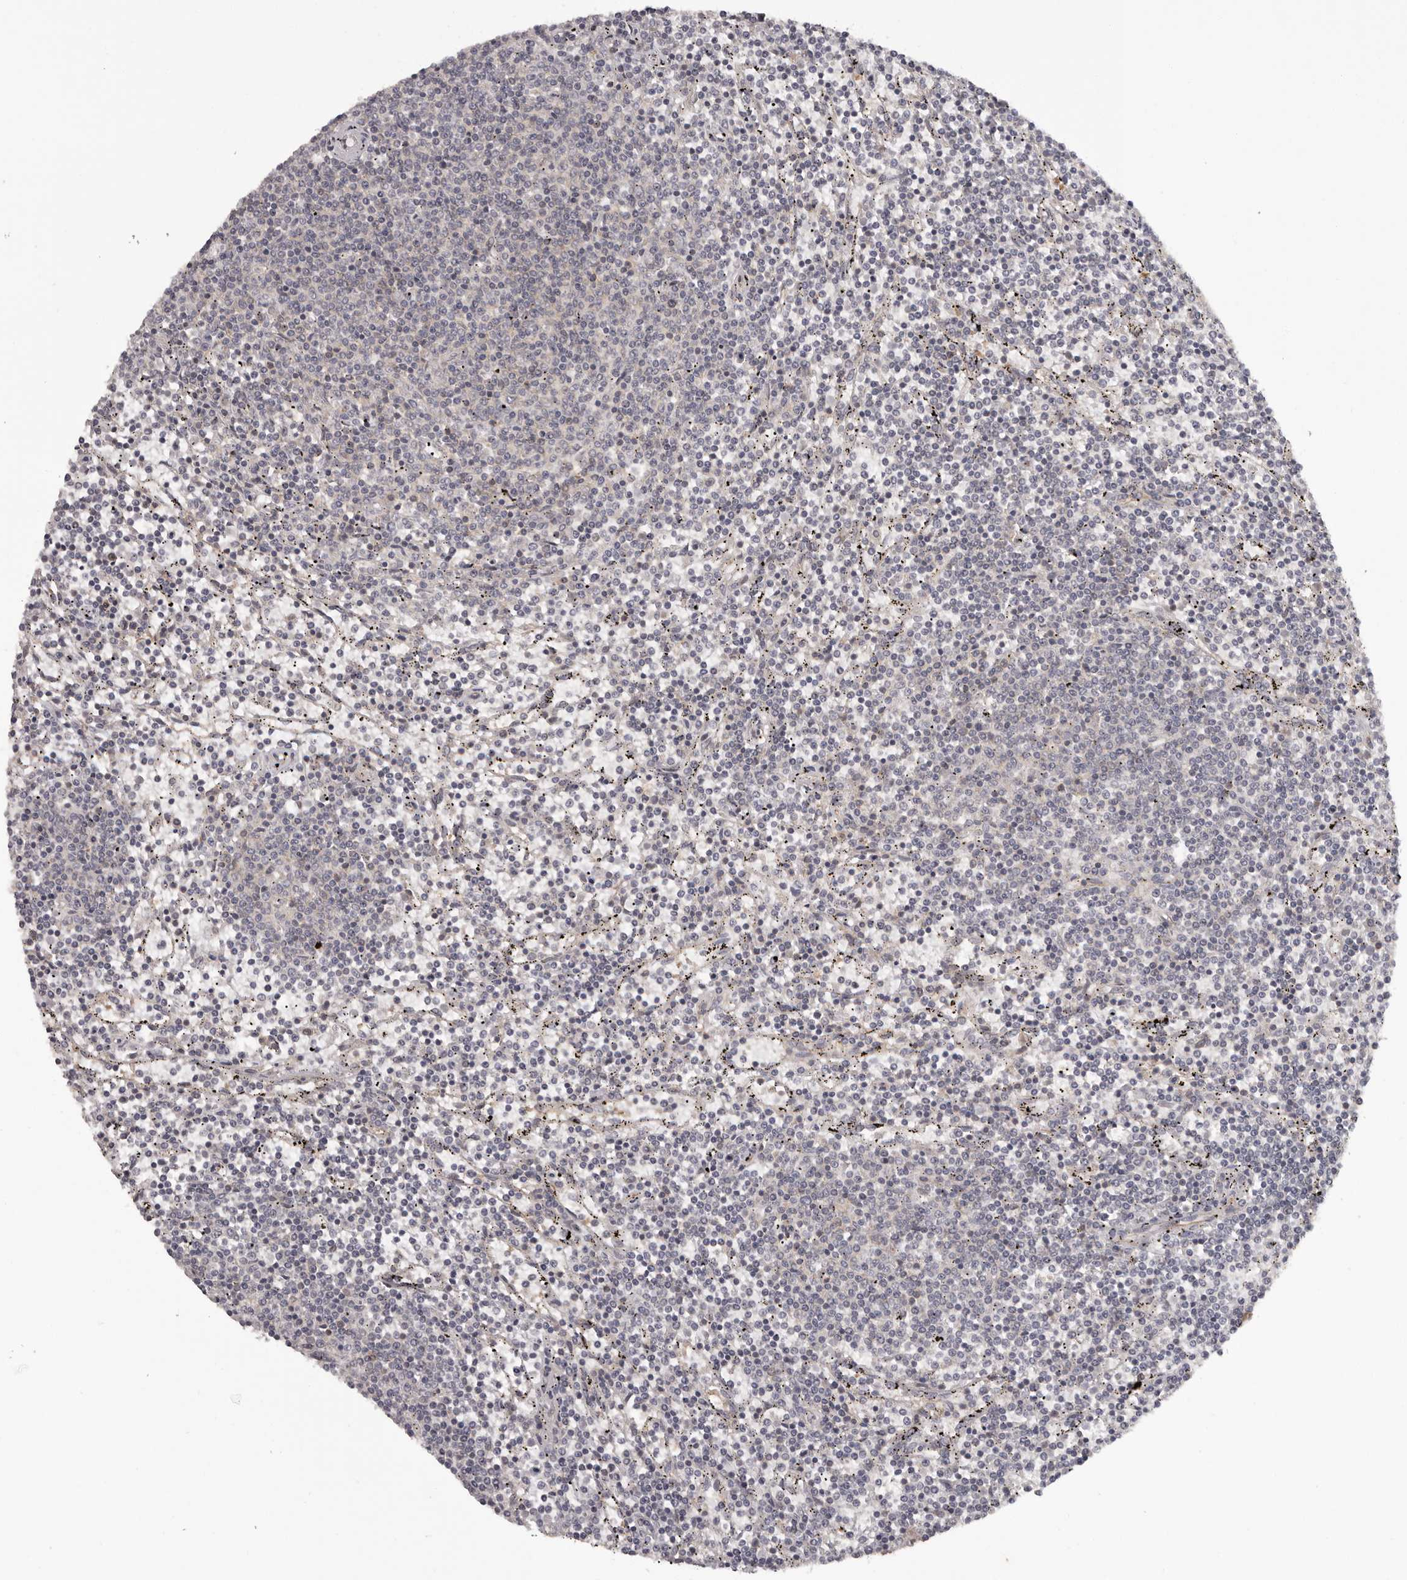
{"staining": {"intensity": "negative", "quantity": "none", "location": "none"}, "tissue": "lymphoma", "cell_type": "Tumor cells", "image_type": "cancer", "snomed": [{"axis": "morphology", "description": "Malignant lymphoma, non-Hodgkin's type, Low grade"}, {"axis": "topography", "description": "Spleen"}], "caption": "IHC of human lymphoma exhibits no staining in tumor cells. (Immunohistochemistry (ihc), brightfield microscopy, high magnification).", "gene": "ANKRD44", "patient": {"sex": "female", "age": 50}}